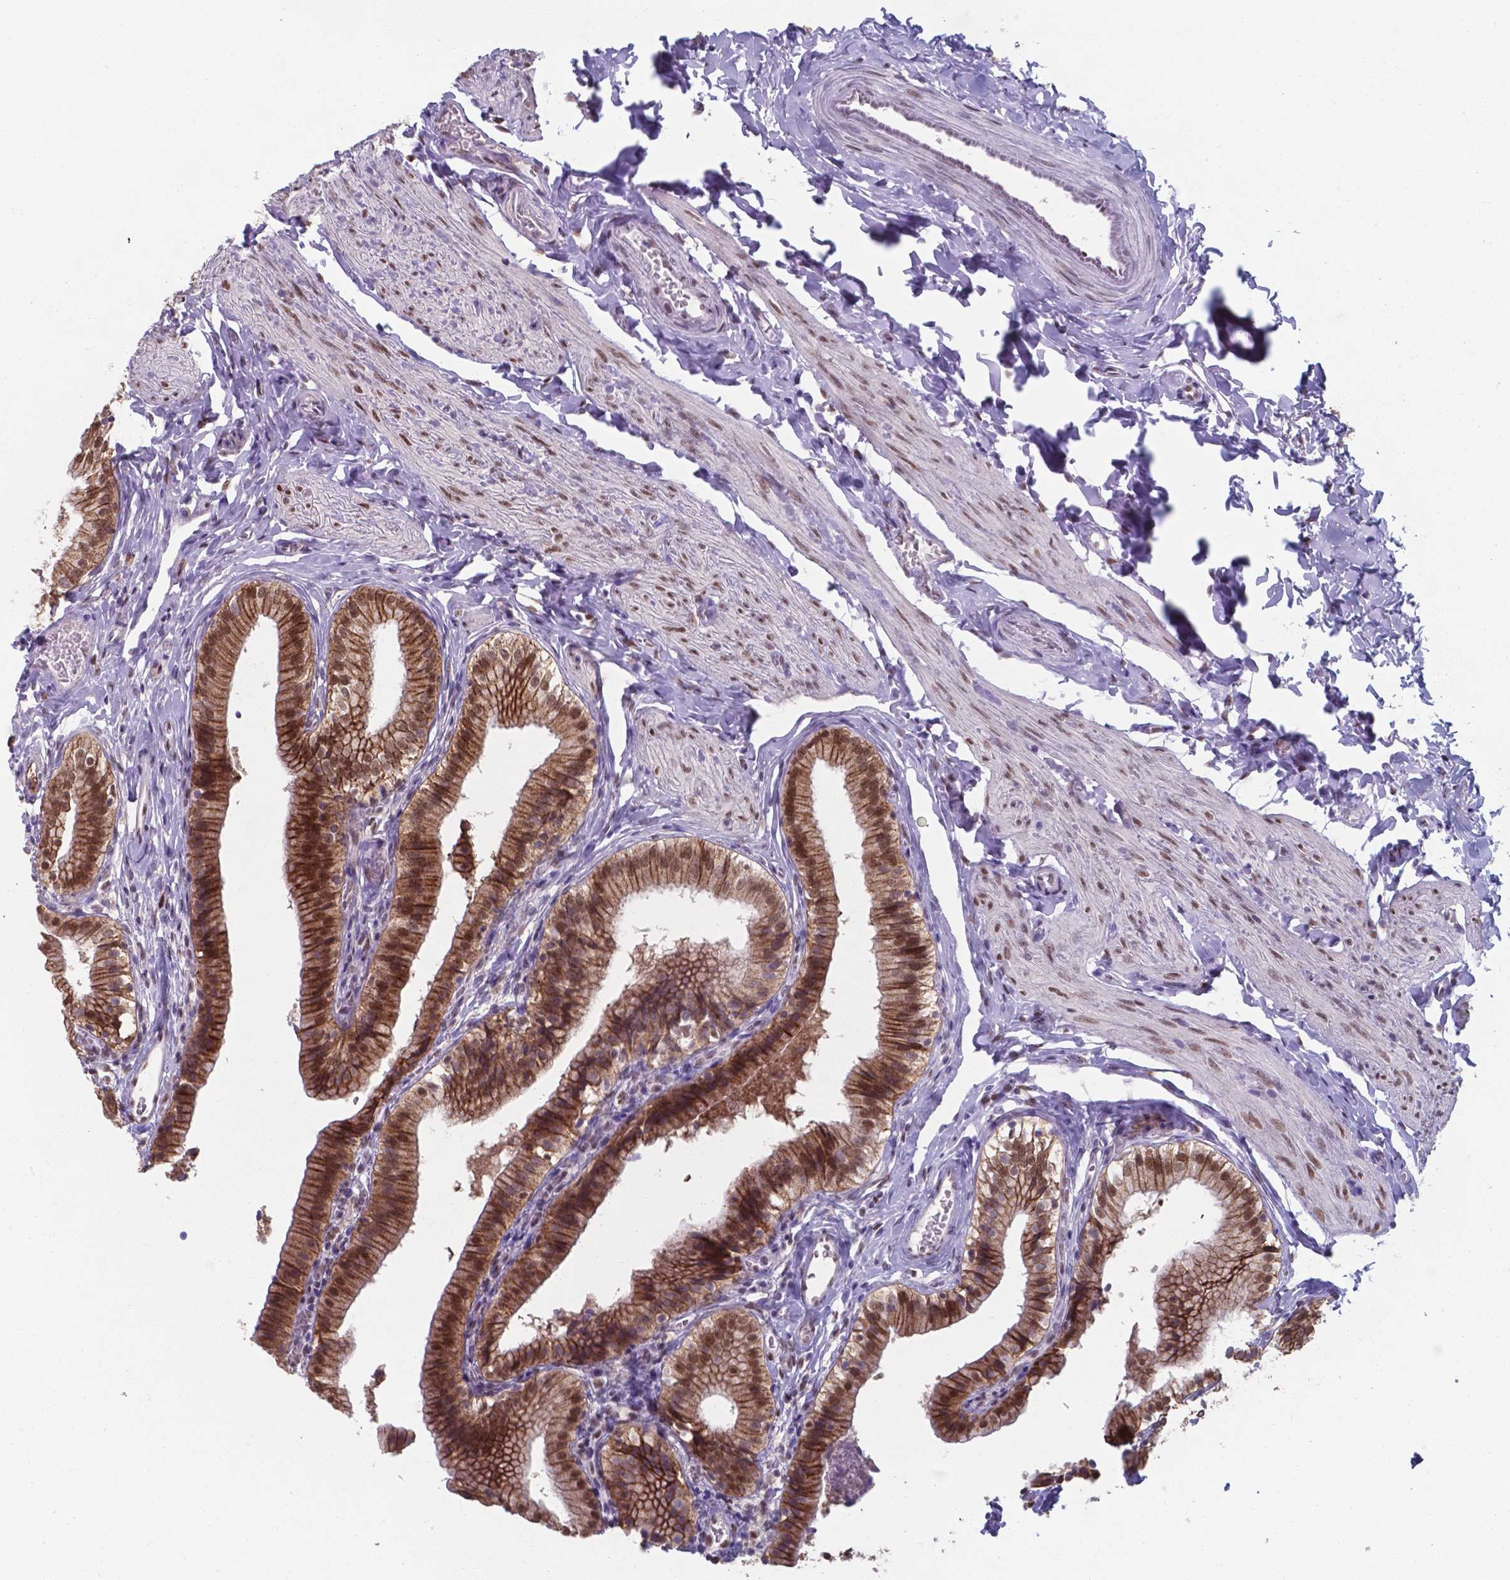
{"staining": {"intensity": "strong", "quantity": ">75%", "location": "cytoplasmic/membranous,nuclear"}, "tissue": "gallbladder", "cell_type": "Glandular cells", "image_type": "normal", "snomed": [{"axis": "morphology", "description": "Normal tissue, NOS"}, {"axis": "topography", "description": "Gallbladder"}], "caption": "Brown immunohistochemical staining in unremarkable human gallbladder displays strong cytoplasmic/membranous,nuclear positivity in about >75% of glandular cells.", "gene": "UBE2E2", "patient": {"sex": "female", "age": 47}}